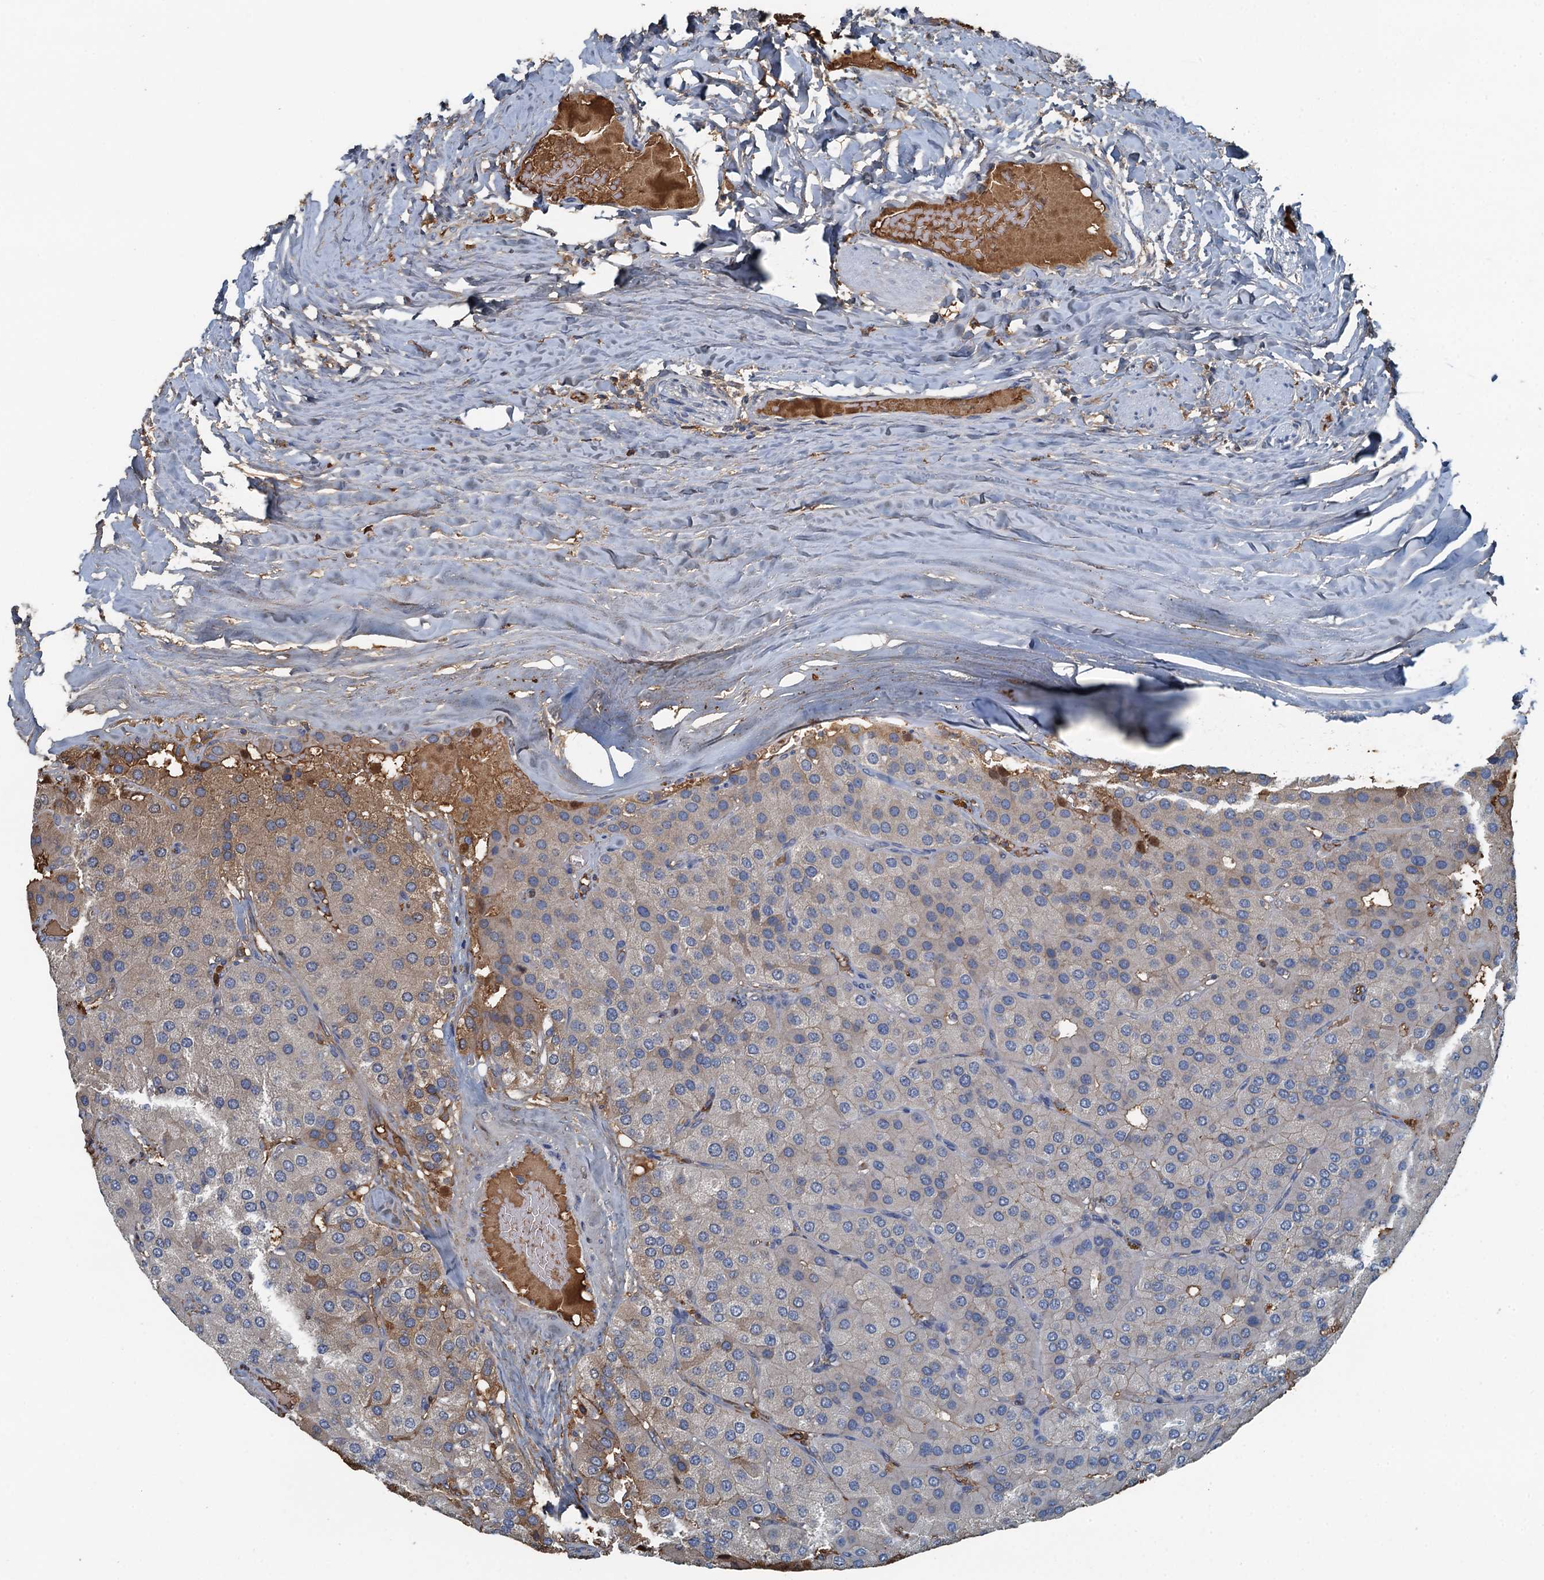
{"staining": {"intensity": "weak", "quantity": "<25%", "location": "cytoplasmic/membranous"}, "tissue": "parathyroid gland", "cell_type": "Glandular cells", "image_type": "normal", "snomed": [{"axis": "morphology", "description": "Normal tissue, NOS"}, {"axis": "morphology", "description": "Adenoma, NOS"}, {"axis": "topography", "description": "Parathyroid gland"}], "caption": "Image shows no significant protein positivity in glandular cells of normal parathyroid gland.", "gene": "LSM14B", "patient": {"sex": "female", "age": 86}}